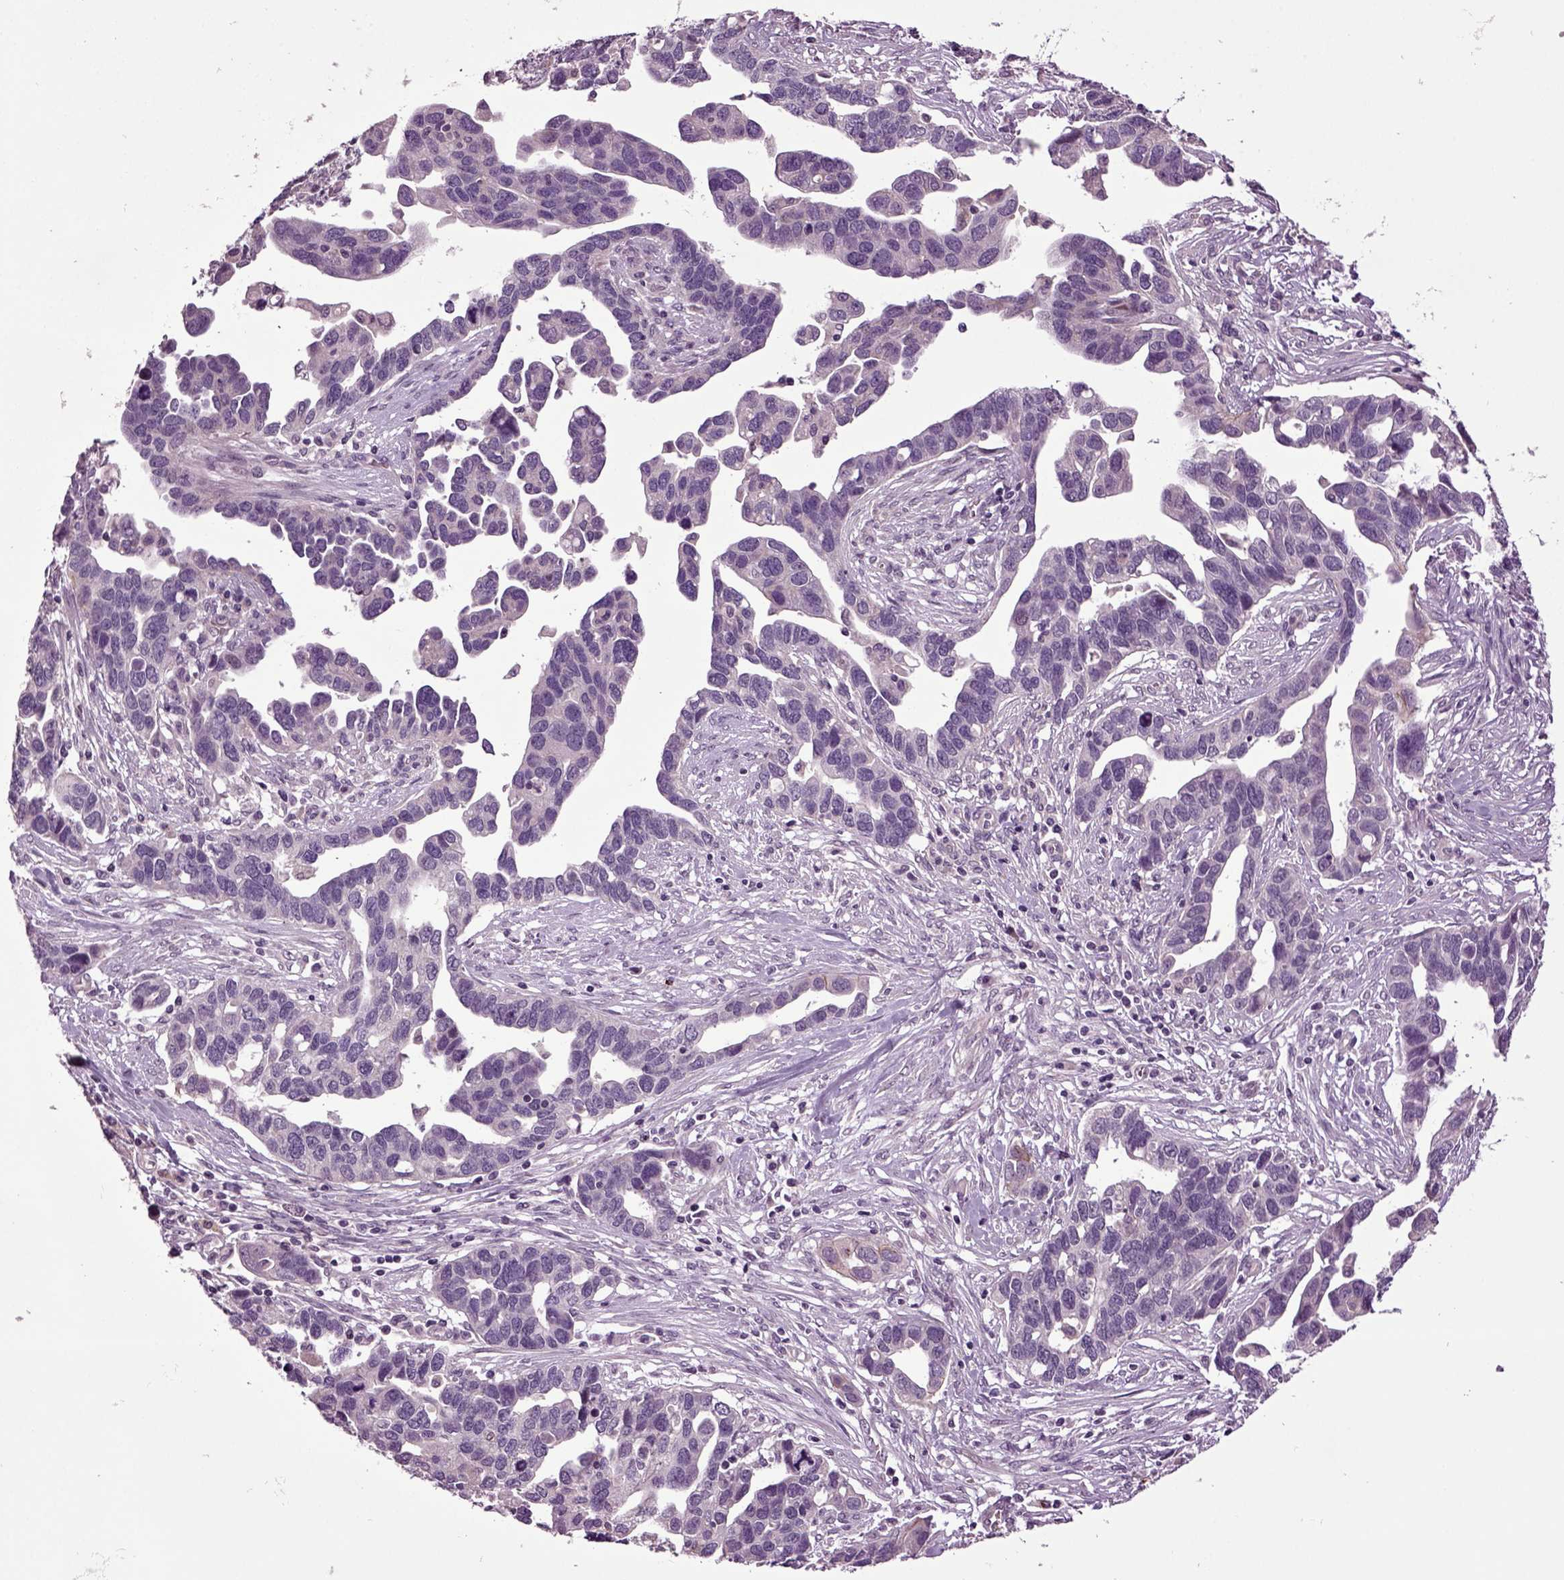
{"staining": {"intensity": "negative", "quantity": "none", "location": "none"}, "tissue": "ovarian cancer", "cell_type": "Tumor cells", "image_type": "cancer", "snomed": [{"axis": "morphology", "description": "Cystadenocarcinoma, serous, NOS"}, {"axis": "topography", "description": "Ovary"}], "caption": "A histopathology image of ovarian cancer (serous cystadenocarcinoma) stained for a protein exhibits no brown staining in tumor cells.", "gene": "SLC17A6", "patient": {"sex": "female", "age": 54}}